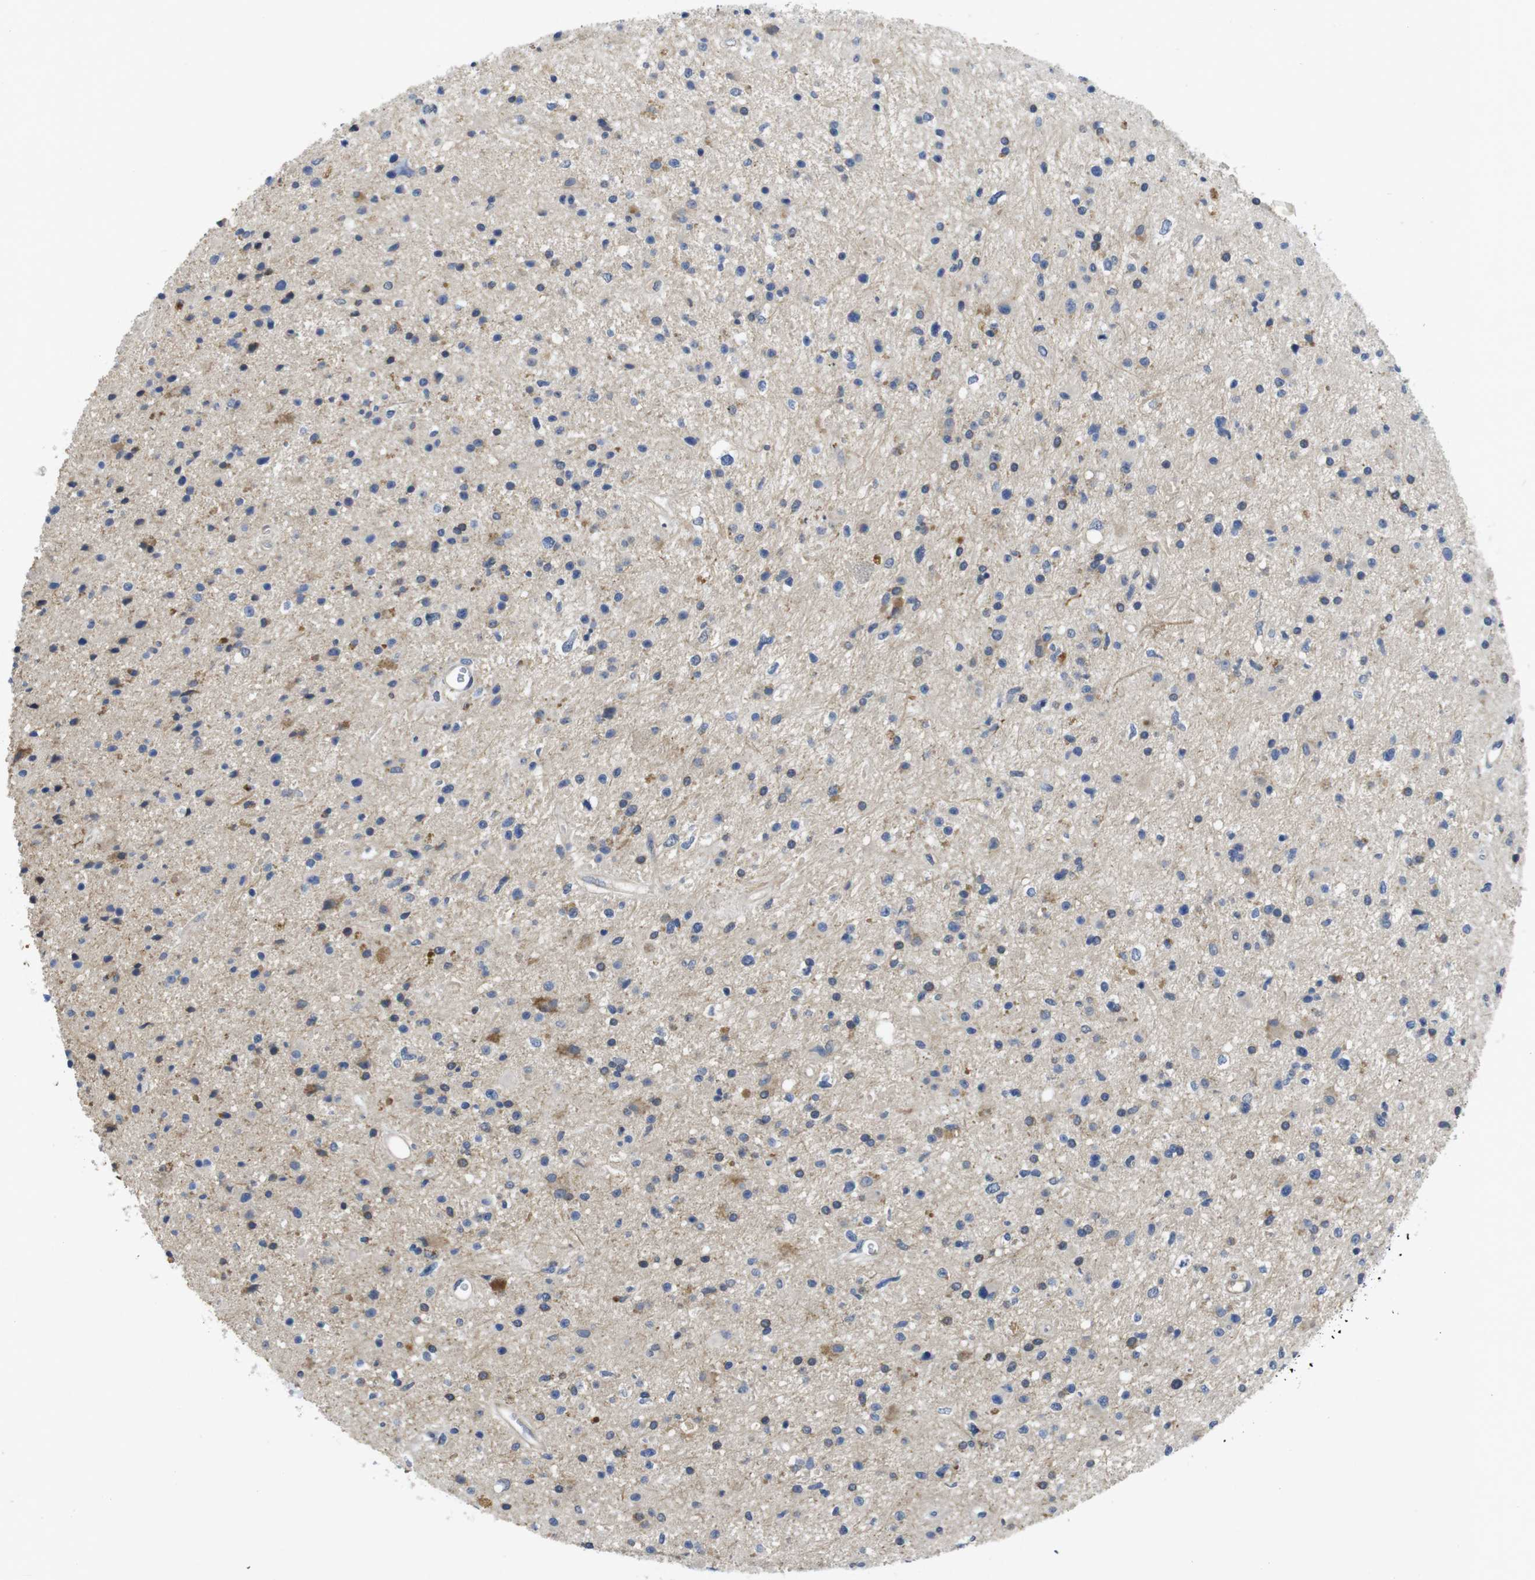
{"staining": {"intensity": "weak", "quantity": "<25%", "location": "cytoplasmic/membranous,nuclear"}, "tissue": "glioma", "cell_type": "Tumor cells", "image_type": "cancer", "snomed": [{"axis": "morphology", "description": "Glioma, malignant, High grade"}, {"axis": "topography", "description": "Brain"}], "caption": "The IHC histopathology image has no significant staining in tumor cells of malignant glioma (high-grade) tissue.", "gene": "FNTA", "patient": {"sex": "male", "age": 33}}